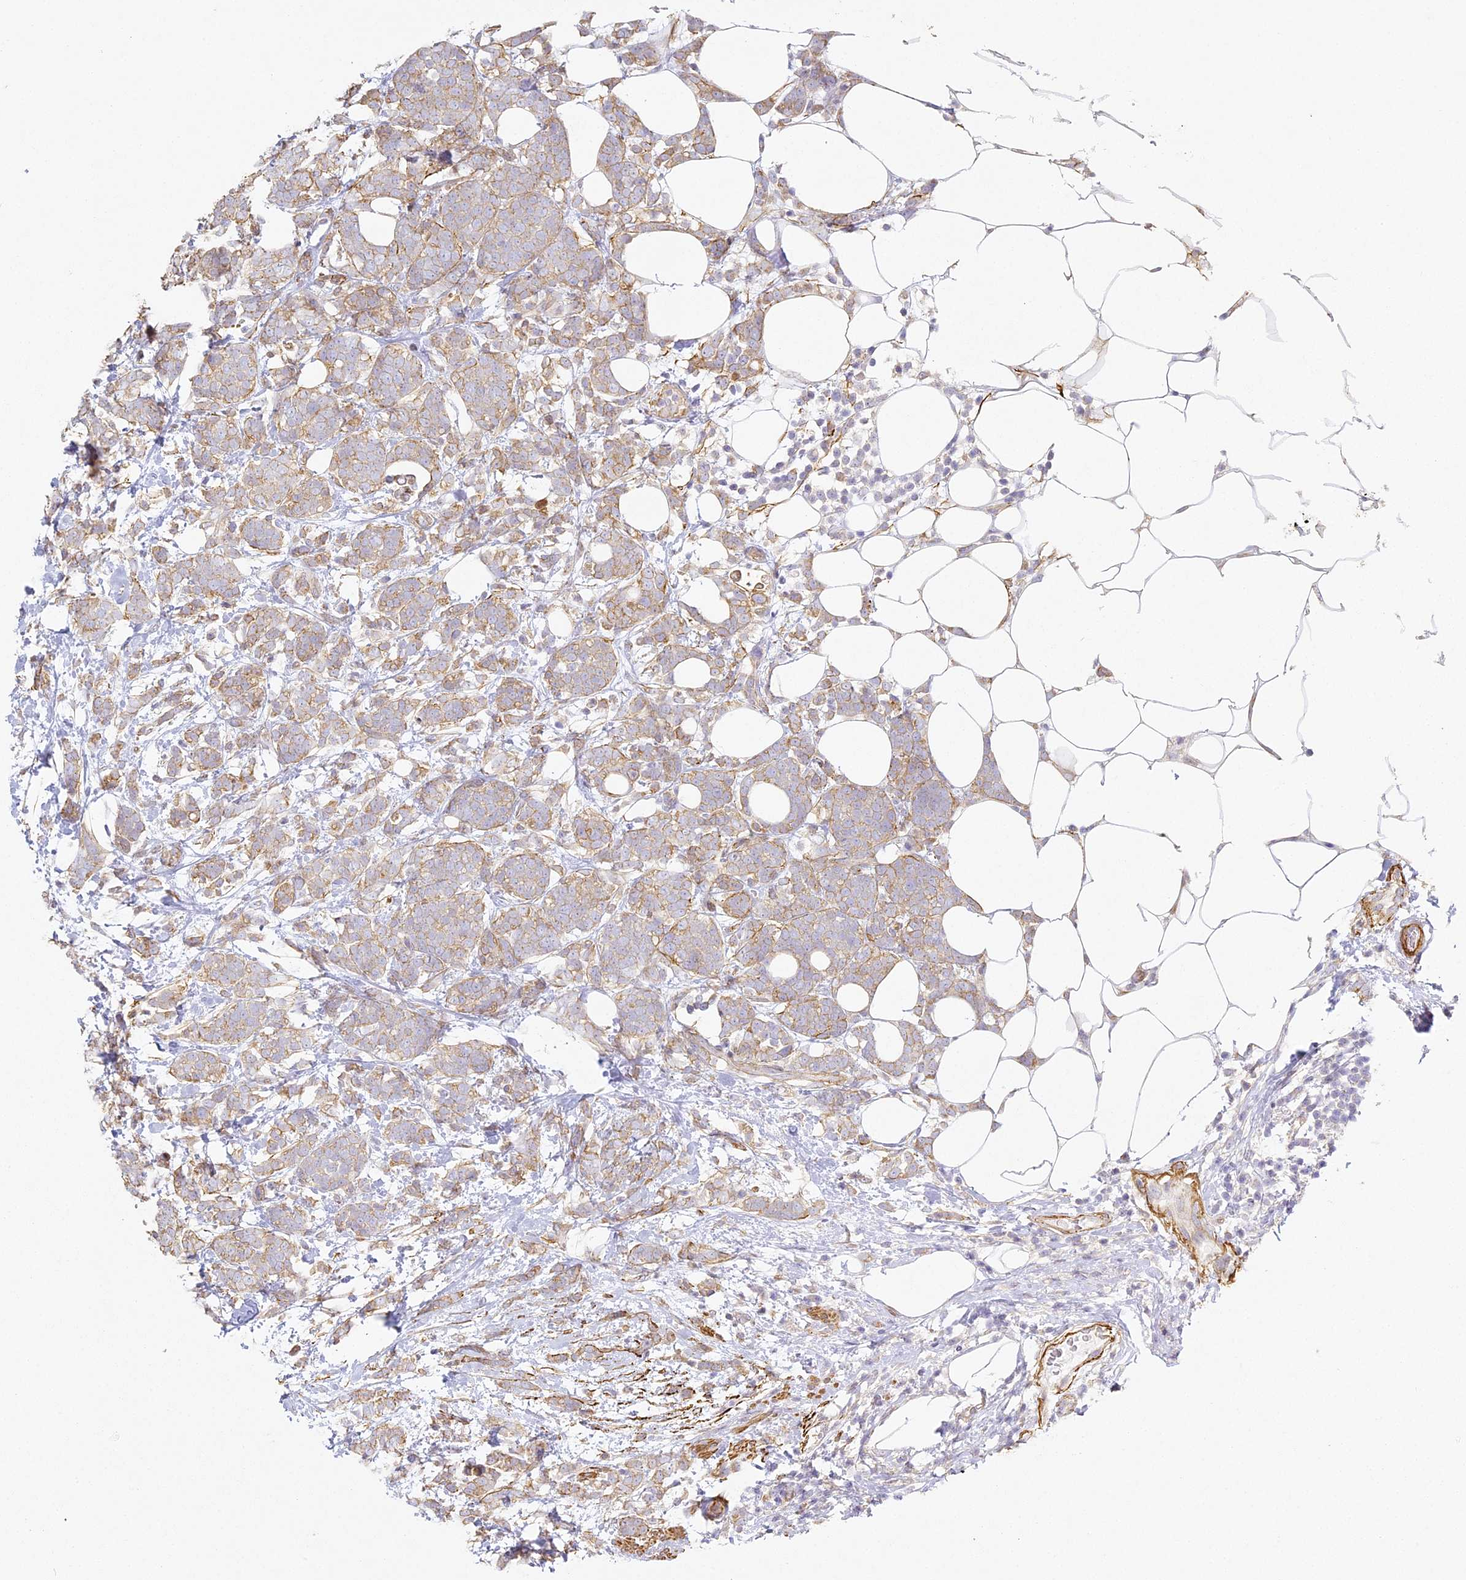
{"staining": {"intensity": "weak", "quantity": "25%-75%", "location": "cytoplasmic/membranous"}, "tissue": "breast cancer", "cell_type": "Tumor cells", "image_type": "cancer", "snomed": [{"axis": "morphology", "description": "Lobular carcinoma"}, {"axis": "topography", "description": "Breast"}], "caption": "A low amount of weak cytoplasmic/membranous staining is present in approximately 25%-75% of tumor cells in breast lobular carcinoma tissue.", "gene": "MED28", "patient": {"sex": "female", "age": 58}}